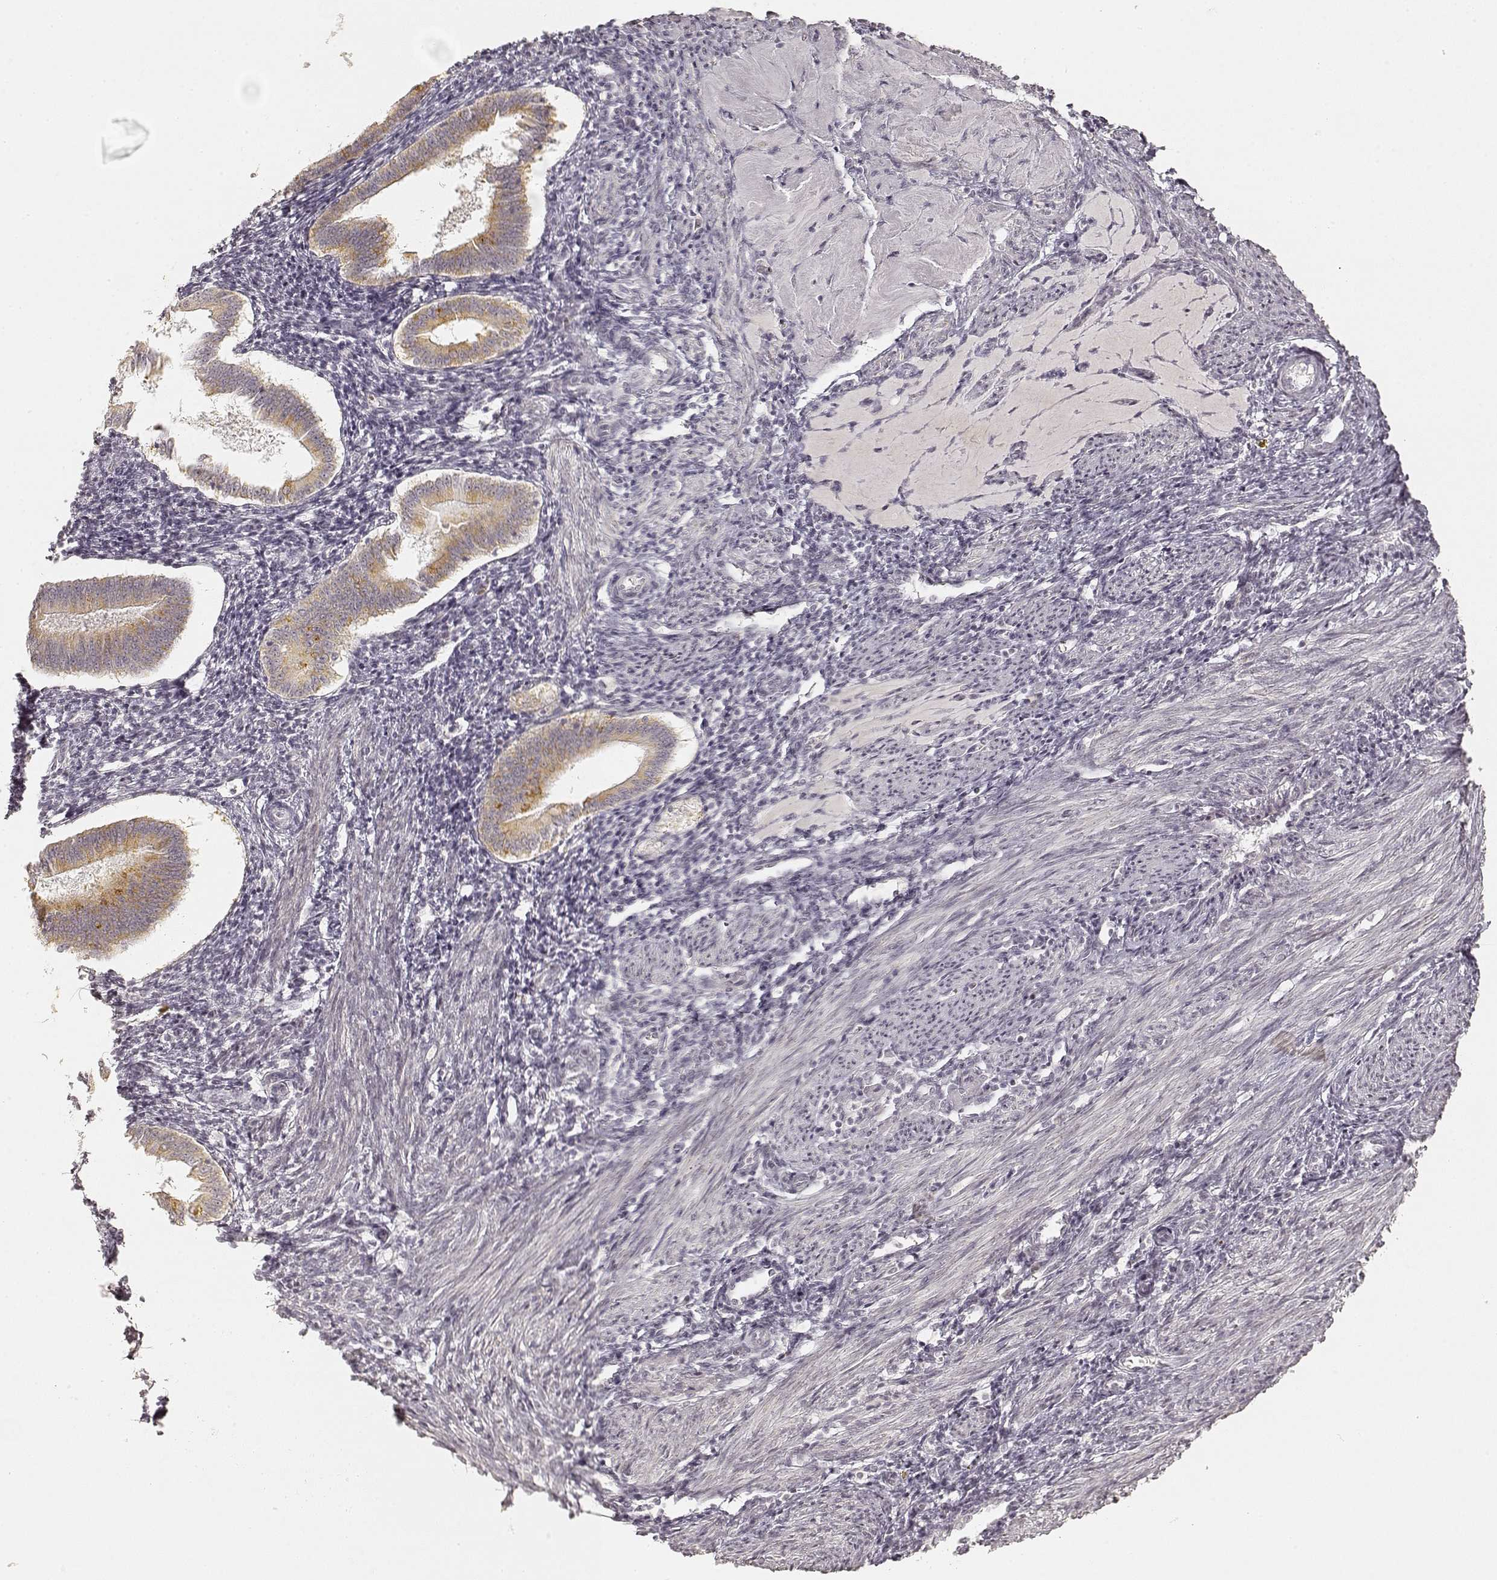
{"staining": {"intensity": "negative", "quantity": "none", "location": "none"}, "tissue": "endometrium", "cell_type": "Cells in endometrial stroma", "image_type": "normal", "snomed": [{"axis": "morphology", "description": "Normal tissue, NOS"}, {"axis": "topography", "description": "Endometrium"}], "caption": "IHC micrograph of unremarkable human endometrium stained for a protein (brown), which shows no positivity in cells in endometrial stroma. (DAB (3,3'-diaminobenzidine) IHC, high magnification).", "gene": "LAMC2", "patient": {"sex": "female", "age": 25}}